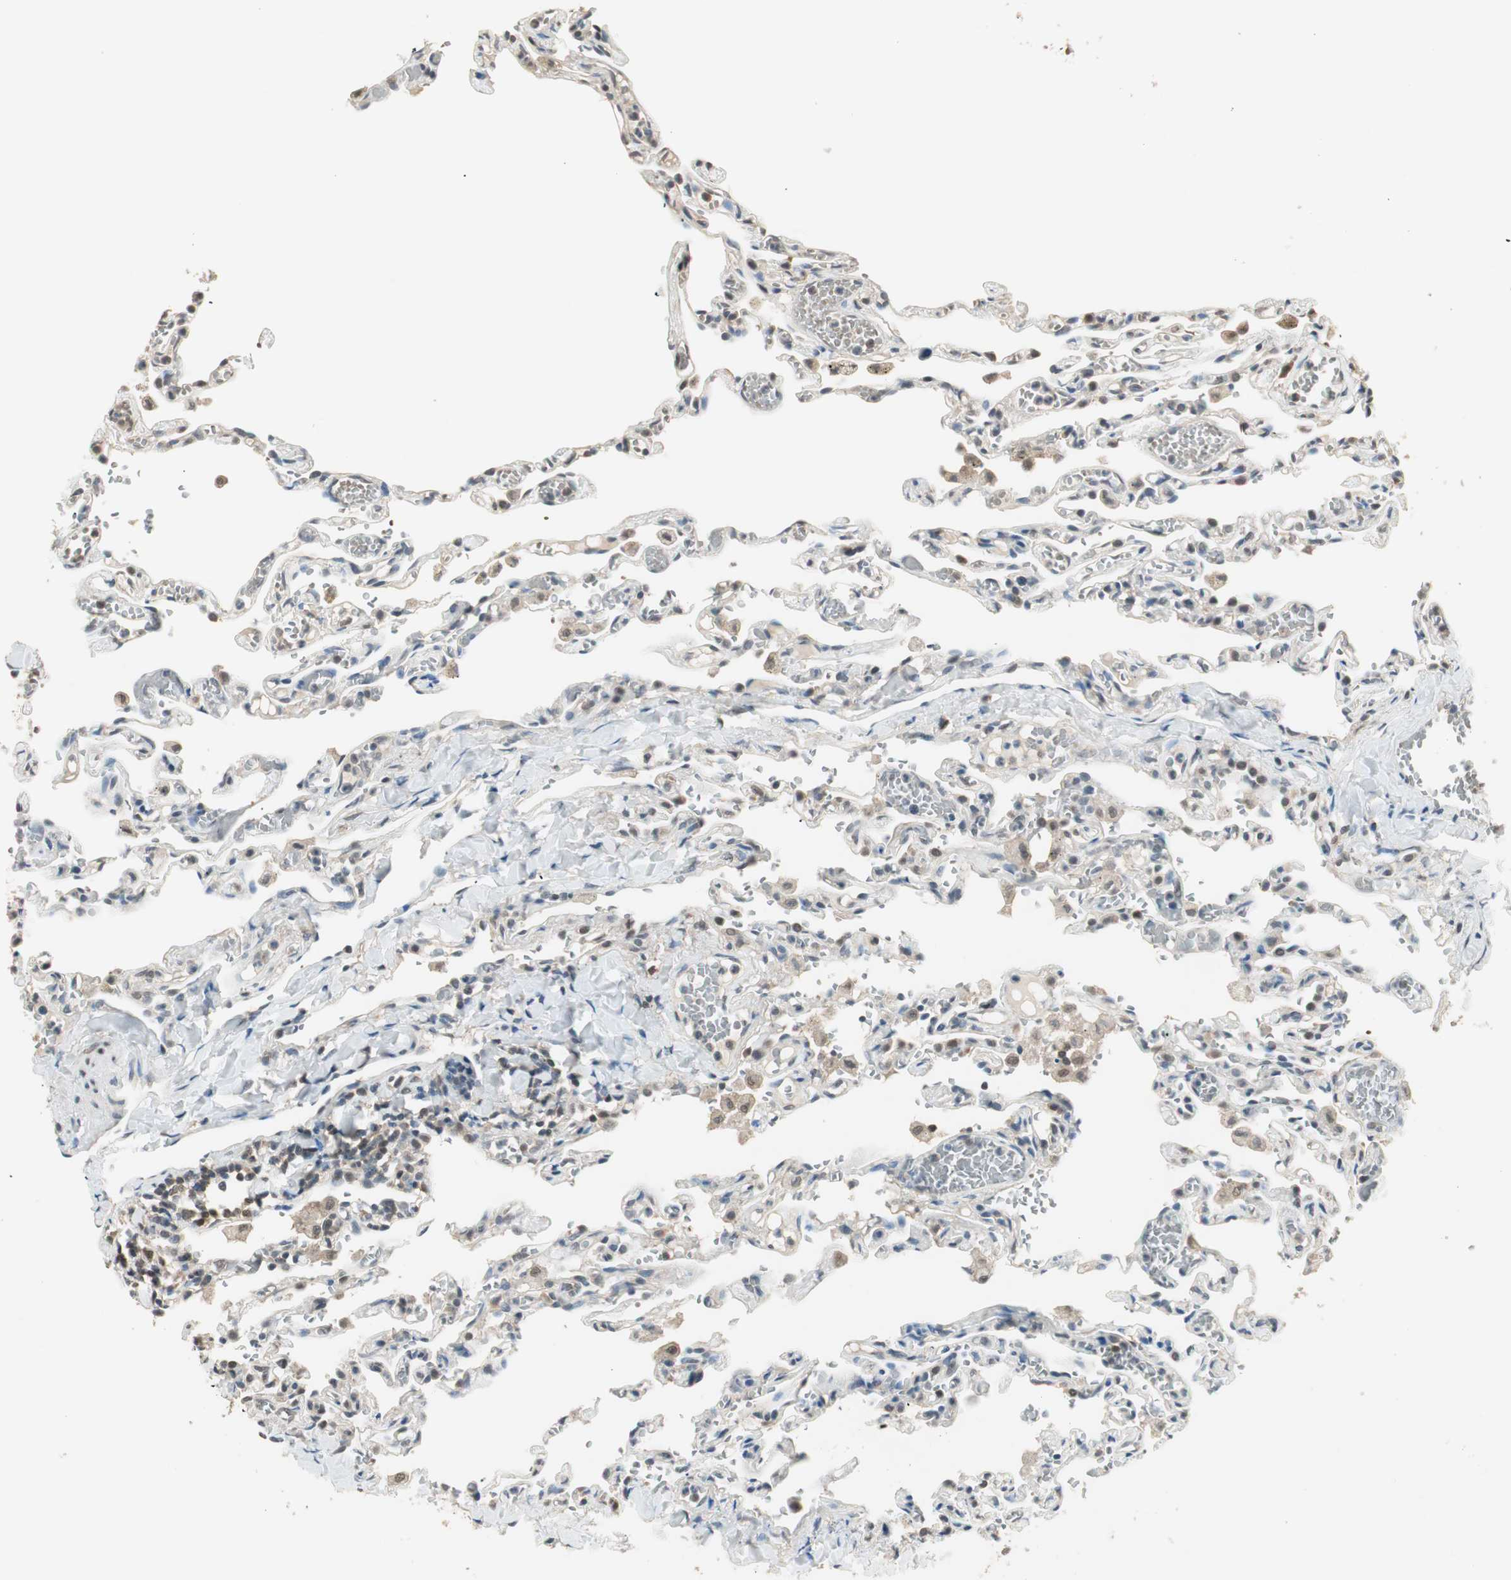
{"staining": {"intensity": "negative", "quantity": "none", "location": "none"}, "tissue": "lung", "cell_type": "Alveolar cells", "image_type": "normal", "snomed": [{"axis": "morphology", "description": "Normal tissue, NOS"}, {"axis": "topography", "description": "Lung"}], "caption": "Immunohistochemistry (IHC) histopathology image of normal lung stained for a protein (brown), which demonstrates no staining in alveolar cells. Nuclei are stained in blue.", "gene": "USP5", "patient": {"sex": "male", "age": 21}}